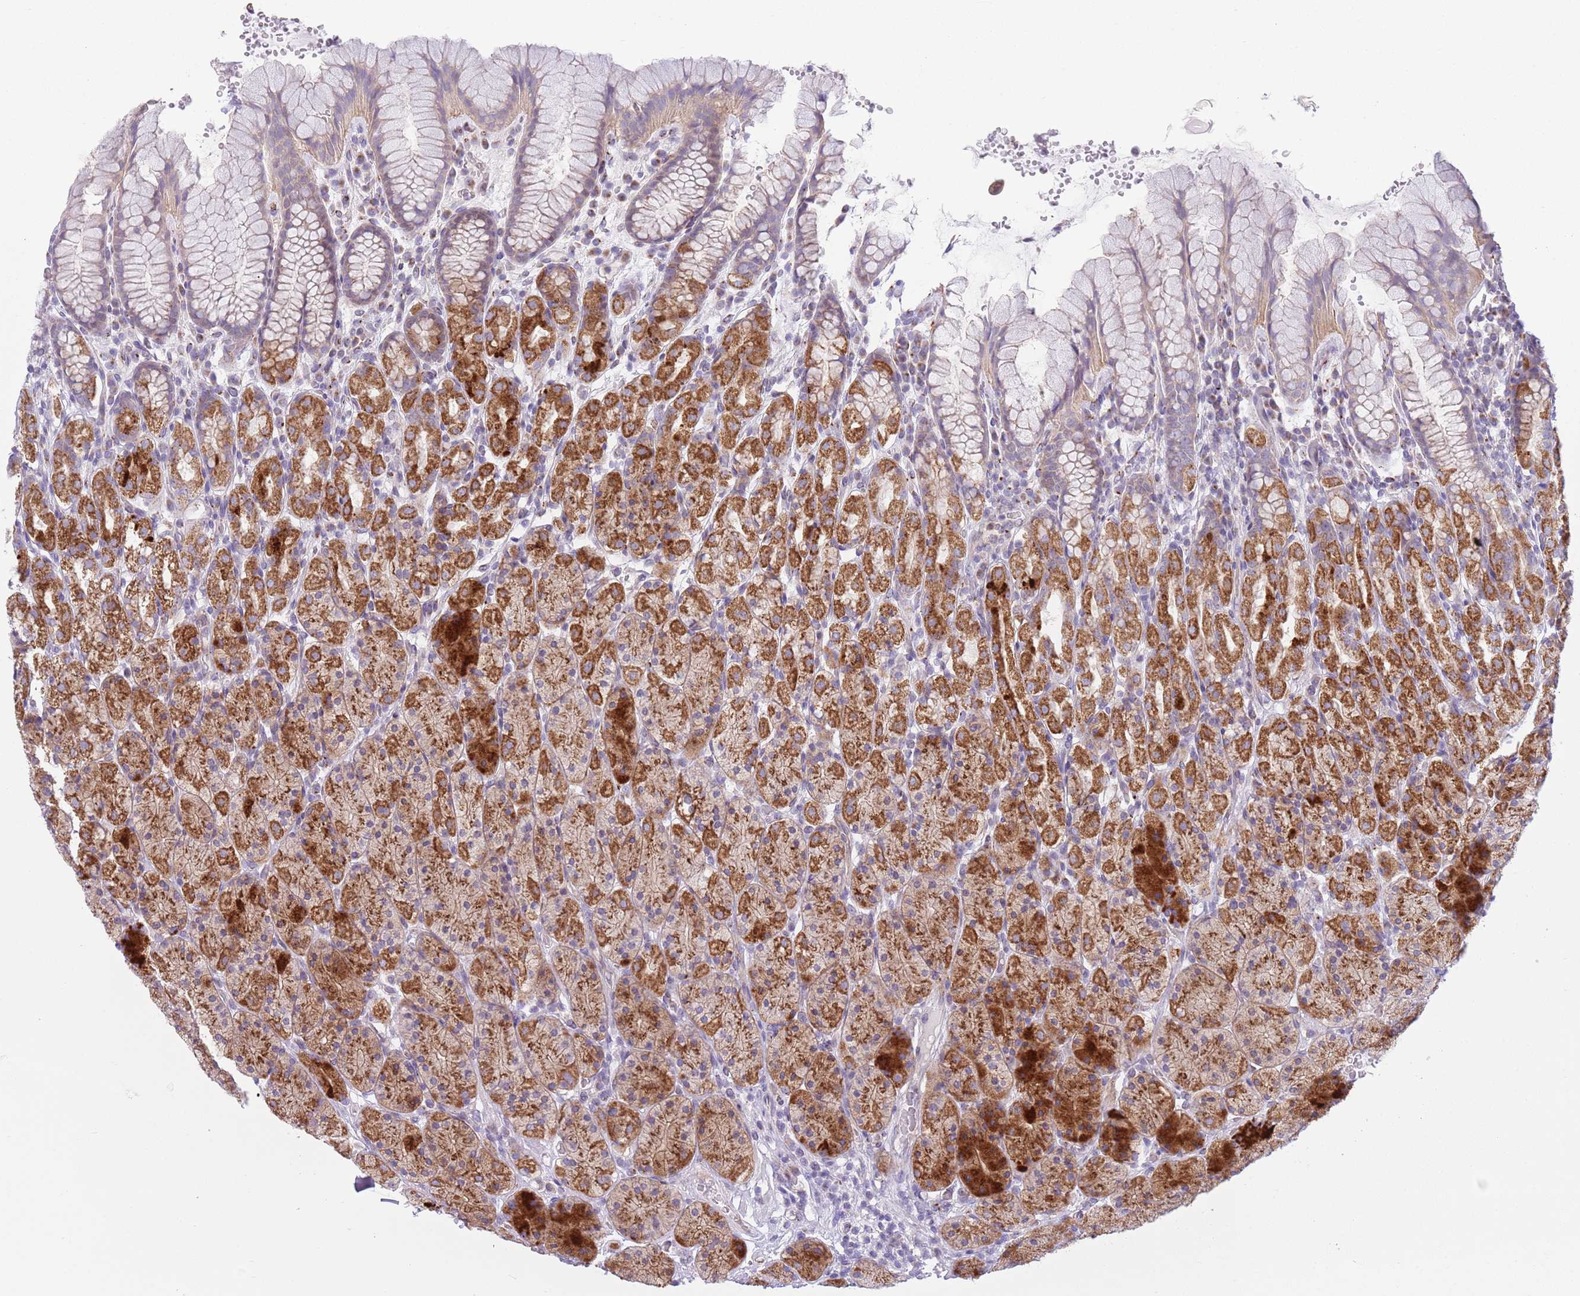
{"staining": {"intensity": "strong", "quantity": "25%-75%", "location": "cytoplasmic/membranous"}, "tissue": "stomach", "cell_type": "Glandular cells", "image_type": "normal", "snomed": [{"axis": "morphology", "description": "Normal tissue, NOS"}, {"axis": "topography", "description": "Stomach, upper"}, {"axis": "topography", "description": "Stomach"}], "caption": "The micrograph shows staining of benign stomach, revealing strong cytoplasmic/membranous protein positivity (brown color) within glandular cells. (Brightfield microscopy of DAB IHC at high magnification).", "gene": "C20orf96", "patient": {"sex": "male", "age": 62}}